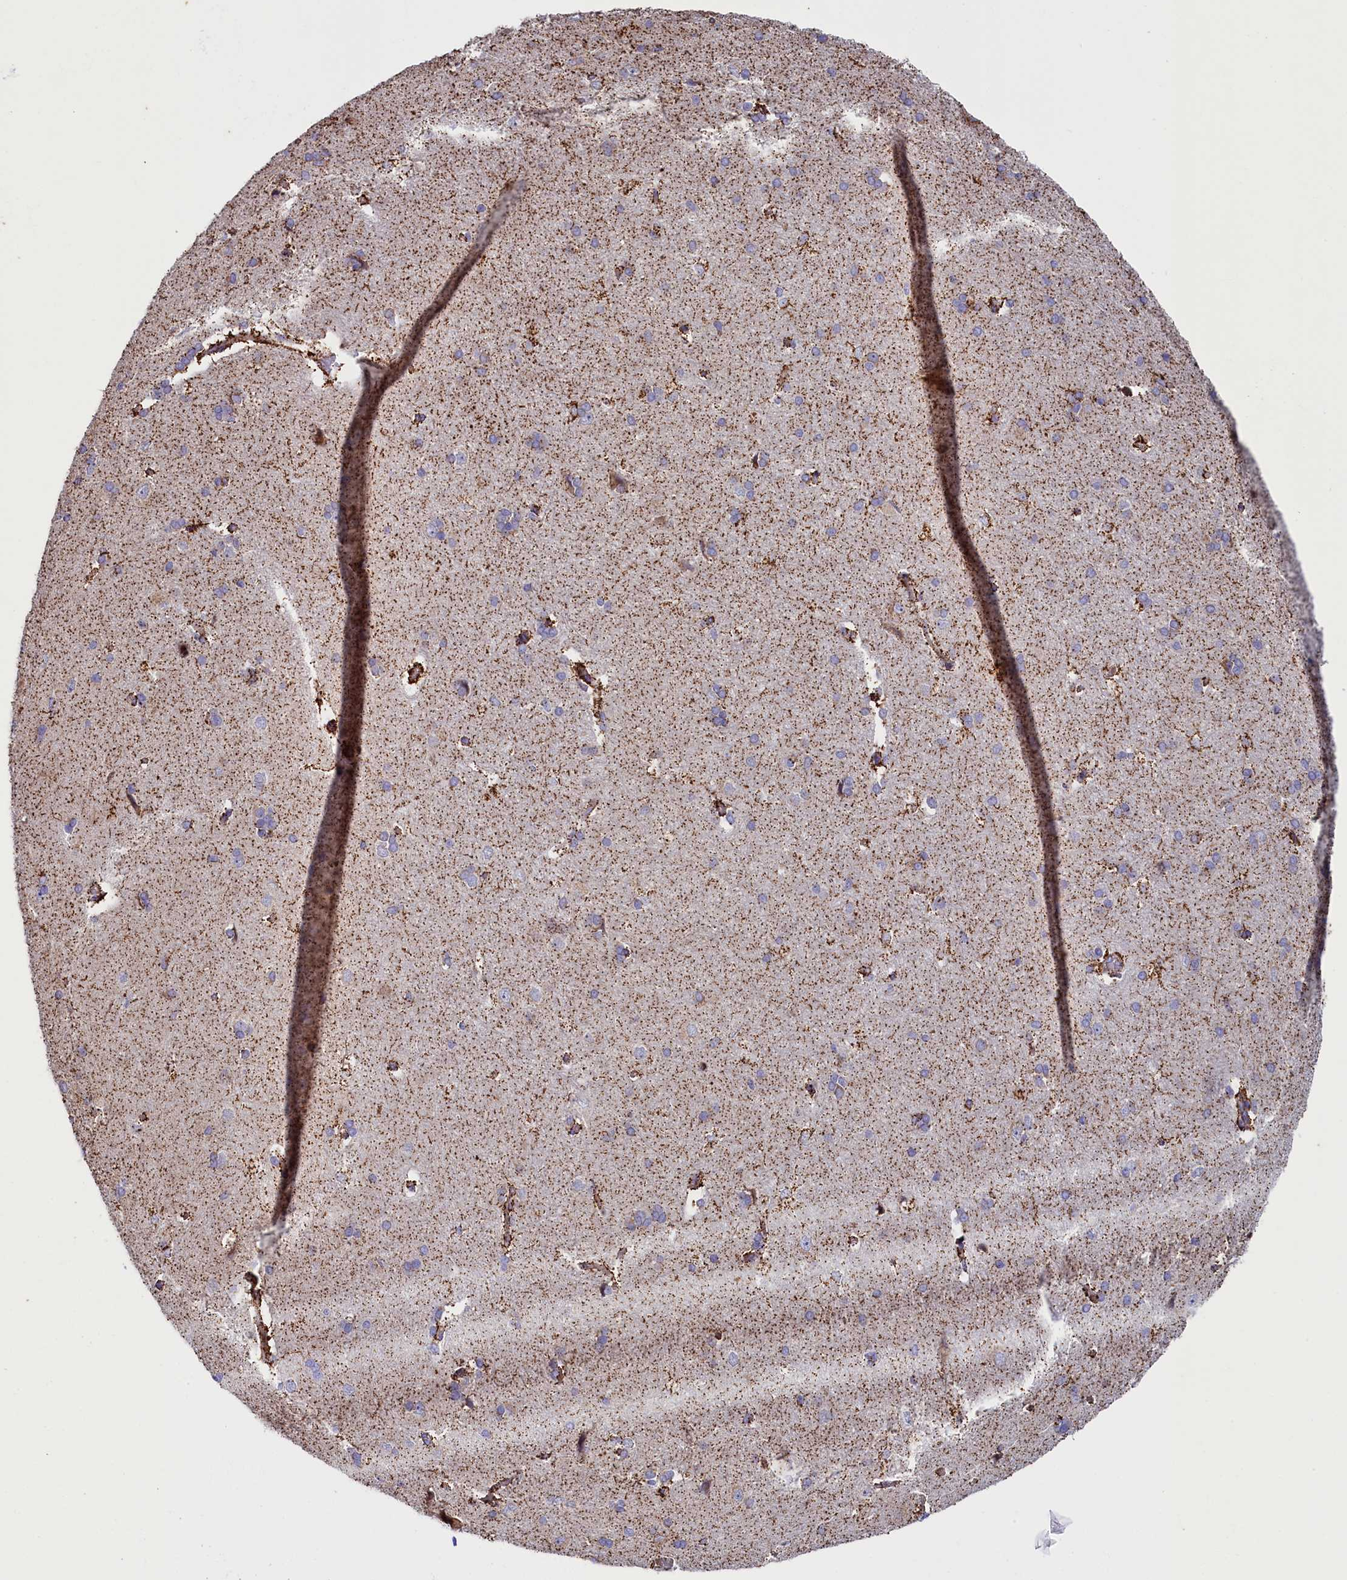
{"staining": {"intensity": "strong", "quantity": ">75%", "location": "cytoplasmic/membranous"}, "tissue": "cerebral cortex", "cell_type": "Endothelial cells", "image_type": "normal", "snomed": [{"axis": "morphology", "description": "Normal tissue, NOS"}, {"axis": "topography", "description": "Cerebral cortex"}], "caption": "Protein staining of benign cerebral cortex shows strong cytoplasmic/membranous positivity in about >75% of endothelial cells.", "gene": "AKTIP", "patient": {"sex": "male", "age": 62}}